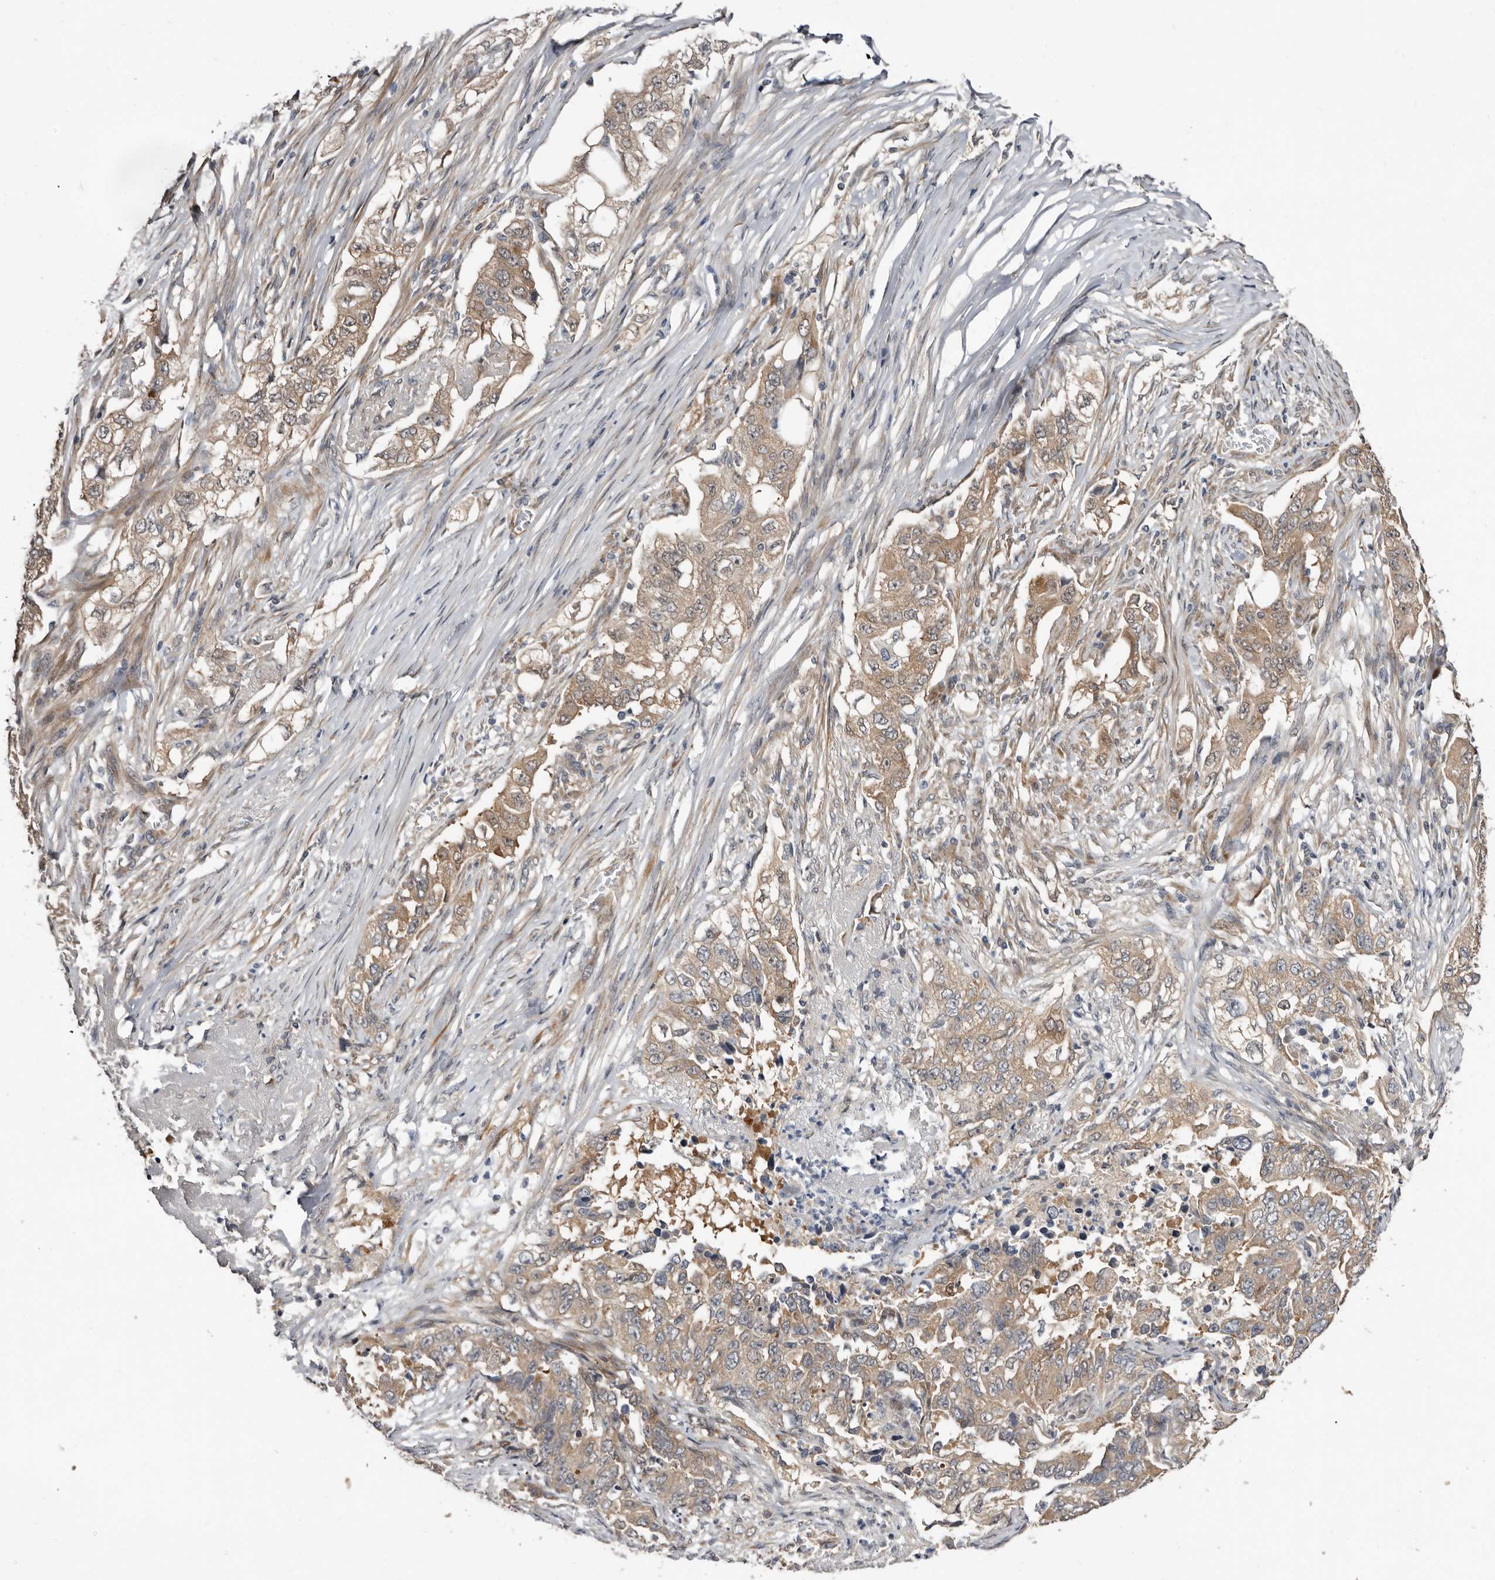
{"staining": {"intensity": "moderate", "quantity": ">75%", "location": "cytoplasmic/membranous"}, "tissue": "lung cancer", "cell_type": "Tumor cells", "image_type": "cancer", "snomed": [{"axis": "morphology", "description": "Adenocarcinoma, NOS"}, {"axis": "topography", "description": "Lung"}], "caption": "Lung cancer stained with a brown dye demonstrates moderate cytoplasmic/membranous positive positivity in approximately >75% of tumor cells.", "gene": "SBDS", "patient": {"sex": "female", "age": 51}}